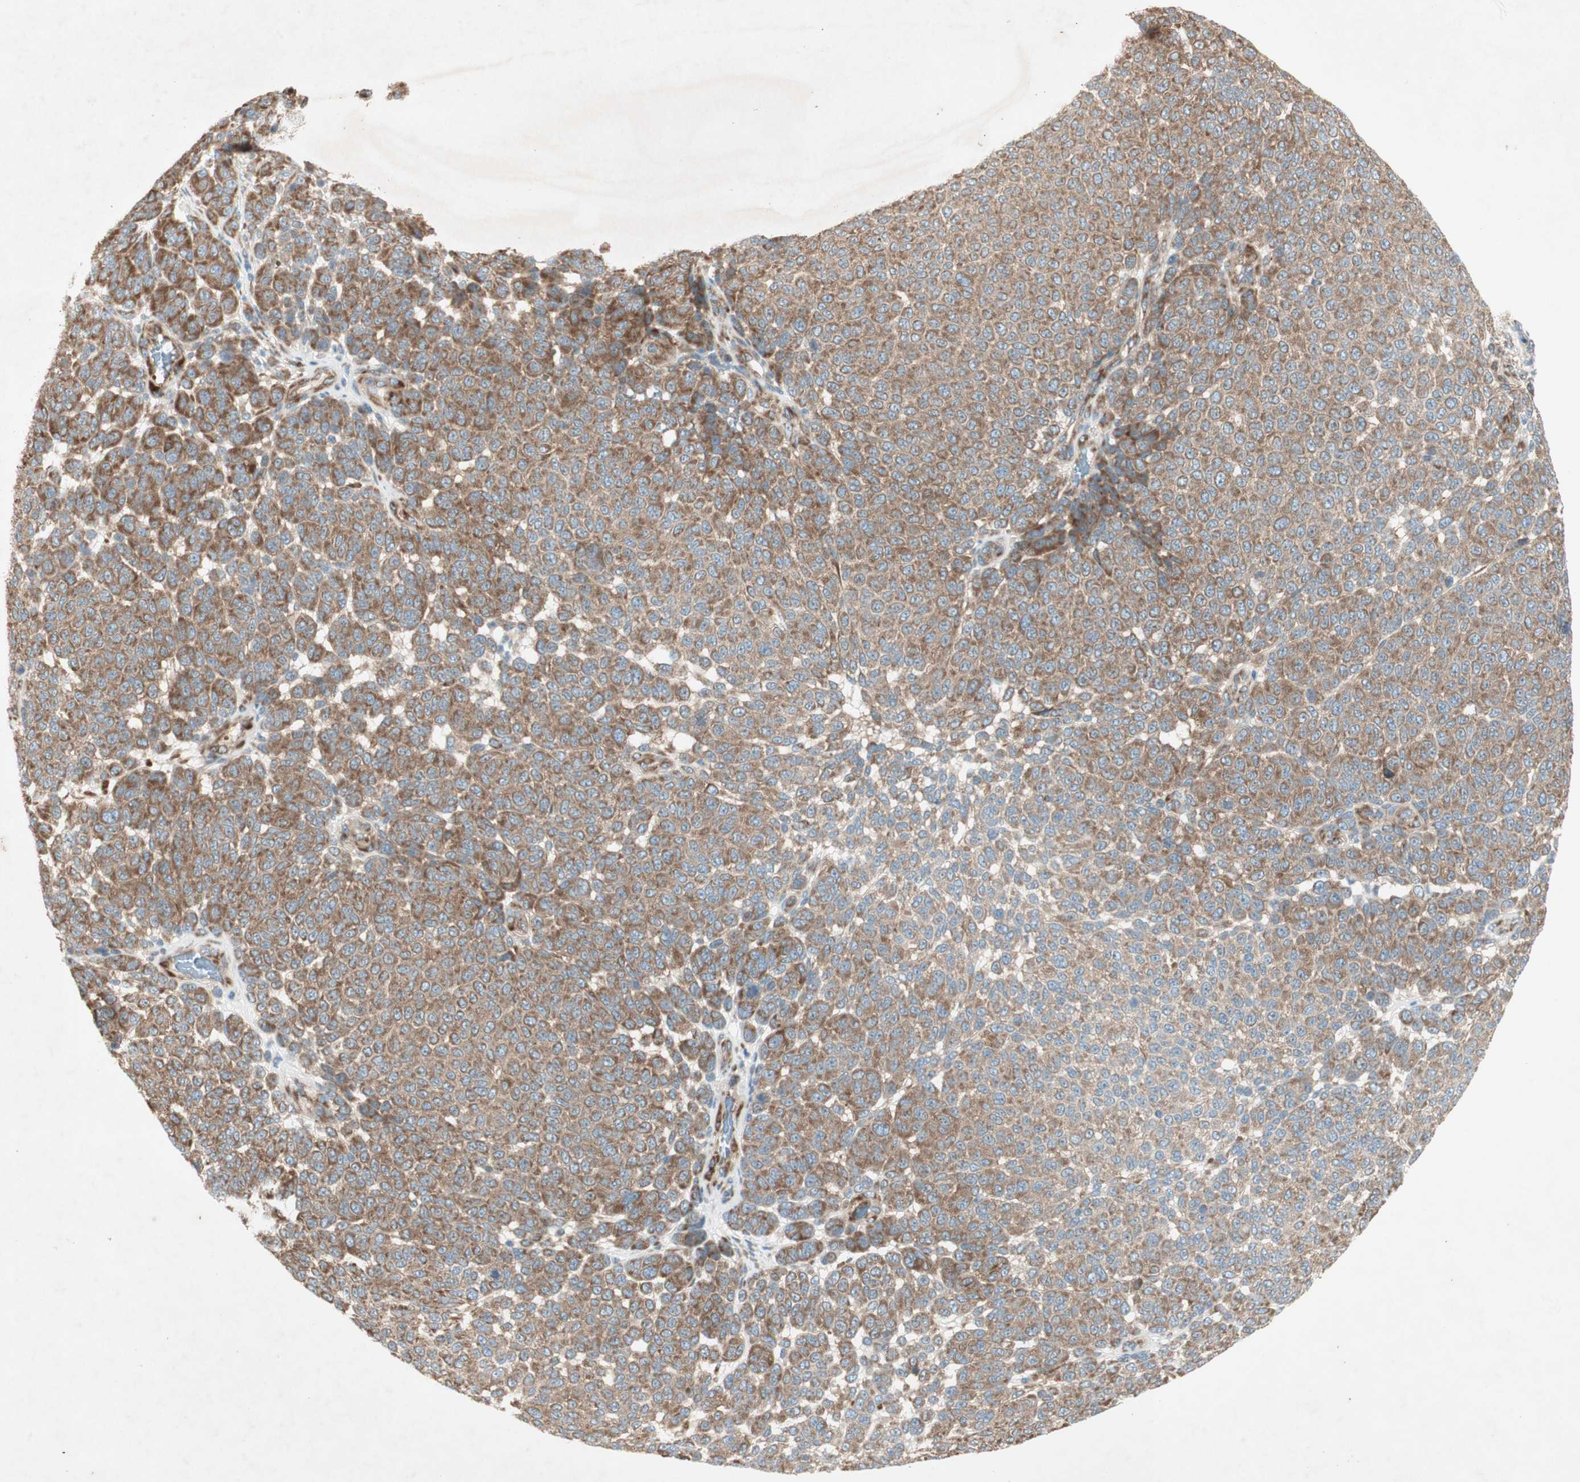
{"staining": {"intensity": "moderate", "quantity": ">75%", "location": "cytoplasmic/membranous"}, "tissue": "melanoma", "cell_type": "Tumor cells", "image_type": "cancer", "snomed": [{"axis": "morphology", "description": "Malignant melanoma, NOS"}, {"axis": "topography", "description": "Skin"}], "caption": "Melanoma stained with immunohistochemistry displays moderate cytoplasmic/membranous positivity in about >75% of tumor cells.", "gene": "RPL23", "patient": {"sex": "male", "age": 59}}